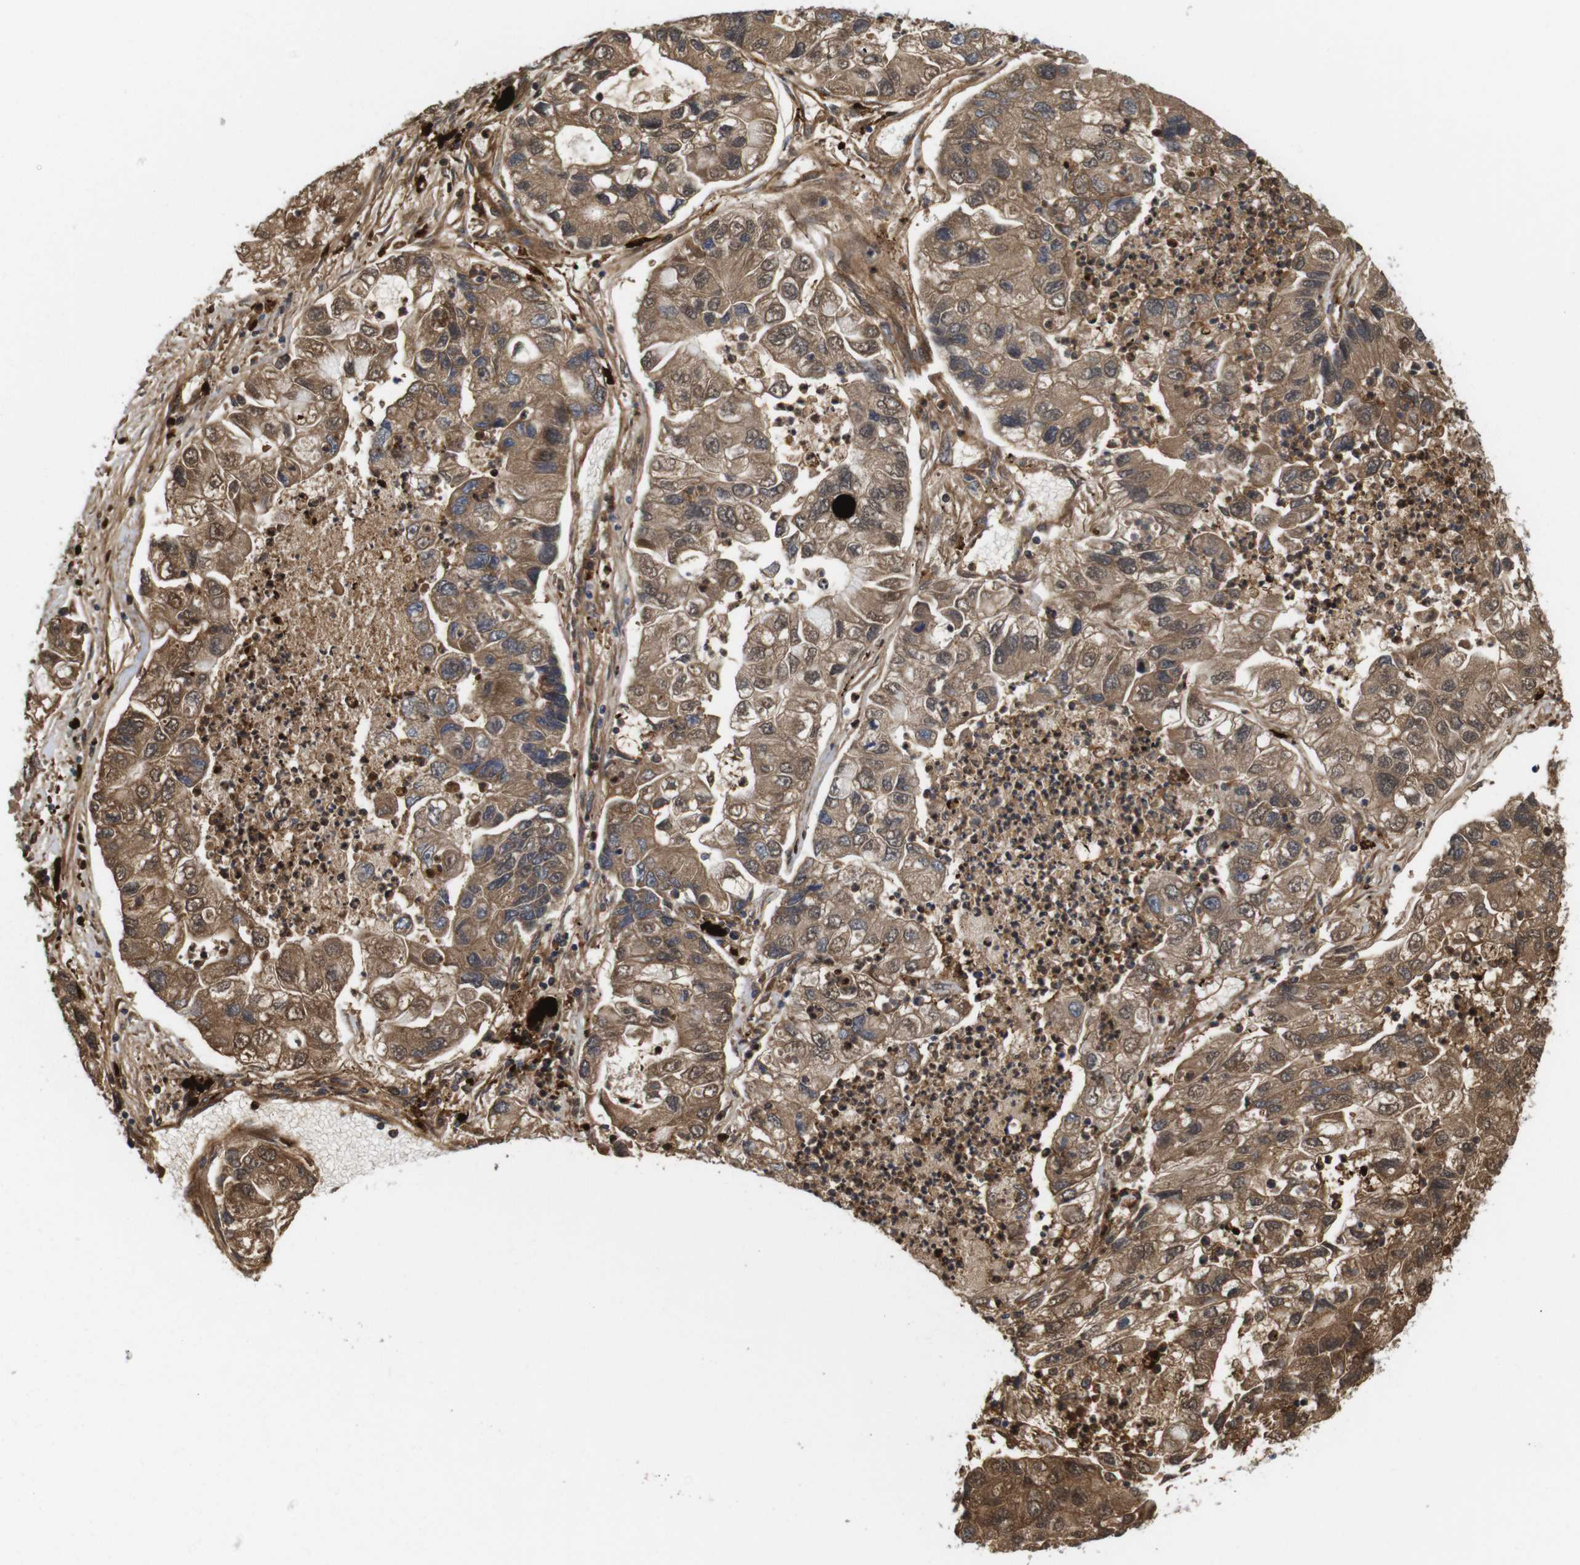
{"staining": {"intensity": "moderate", "quantity": ">75%", "location": "cytoplasmic/membranous"}, "tissue": "lung cancer", "cell_type": "Tumor cells", "image_type": "cancer", "snomed": [{"axis": "morphology", "description": "Adenocarcinoma, NOS"}, {"axis": "topography", "description": "Lung"}], "caption": "High-magnification brightfield microscopy of lung cancer (adenocarcinoma) stained with DAB (brown) and counterstained with hematoxylin (blue). tumor cells exhibit moderate cytoplasmic/membranous staining is seen in about>75% of cells.", "gene": "SPRY3", "patient": {"sex": "female", "age": 51}}